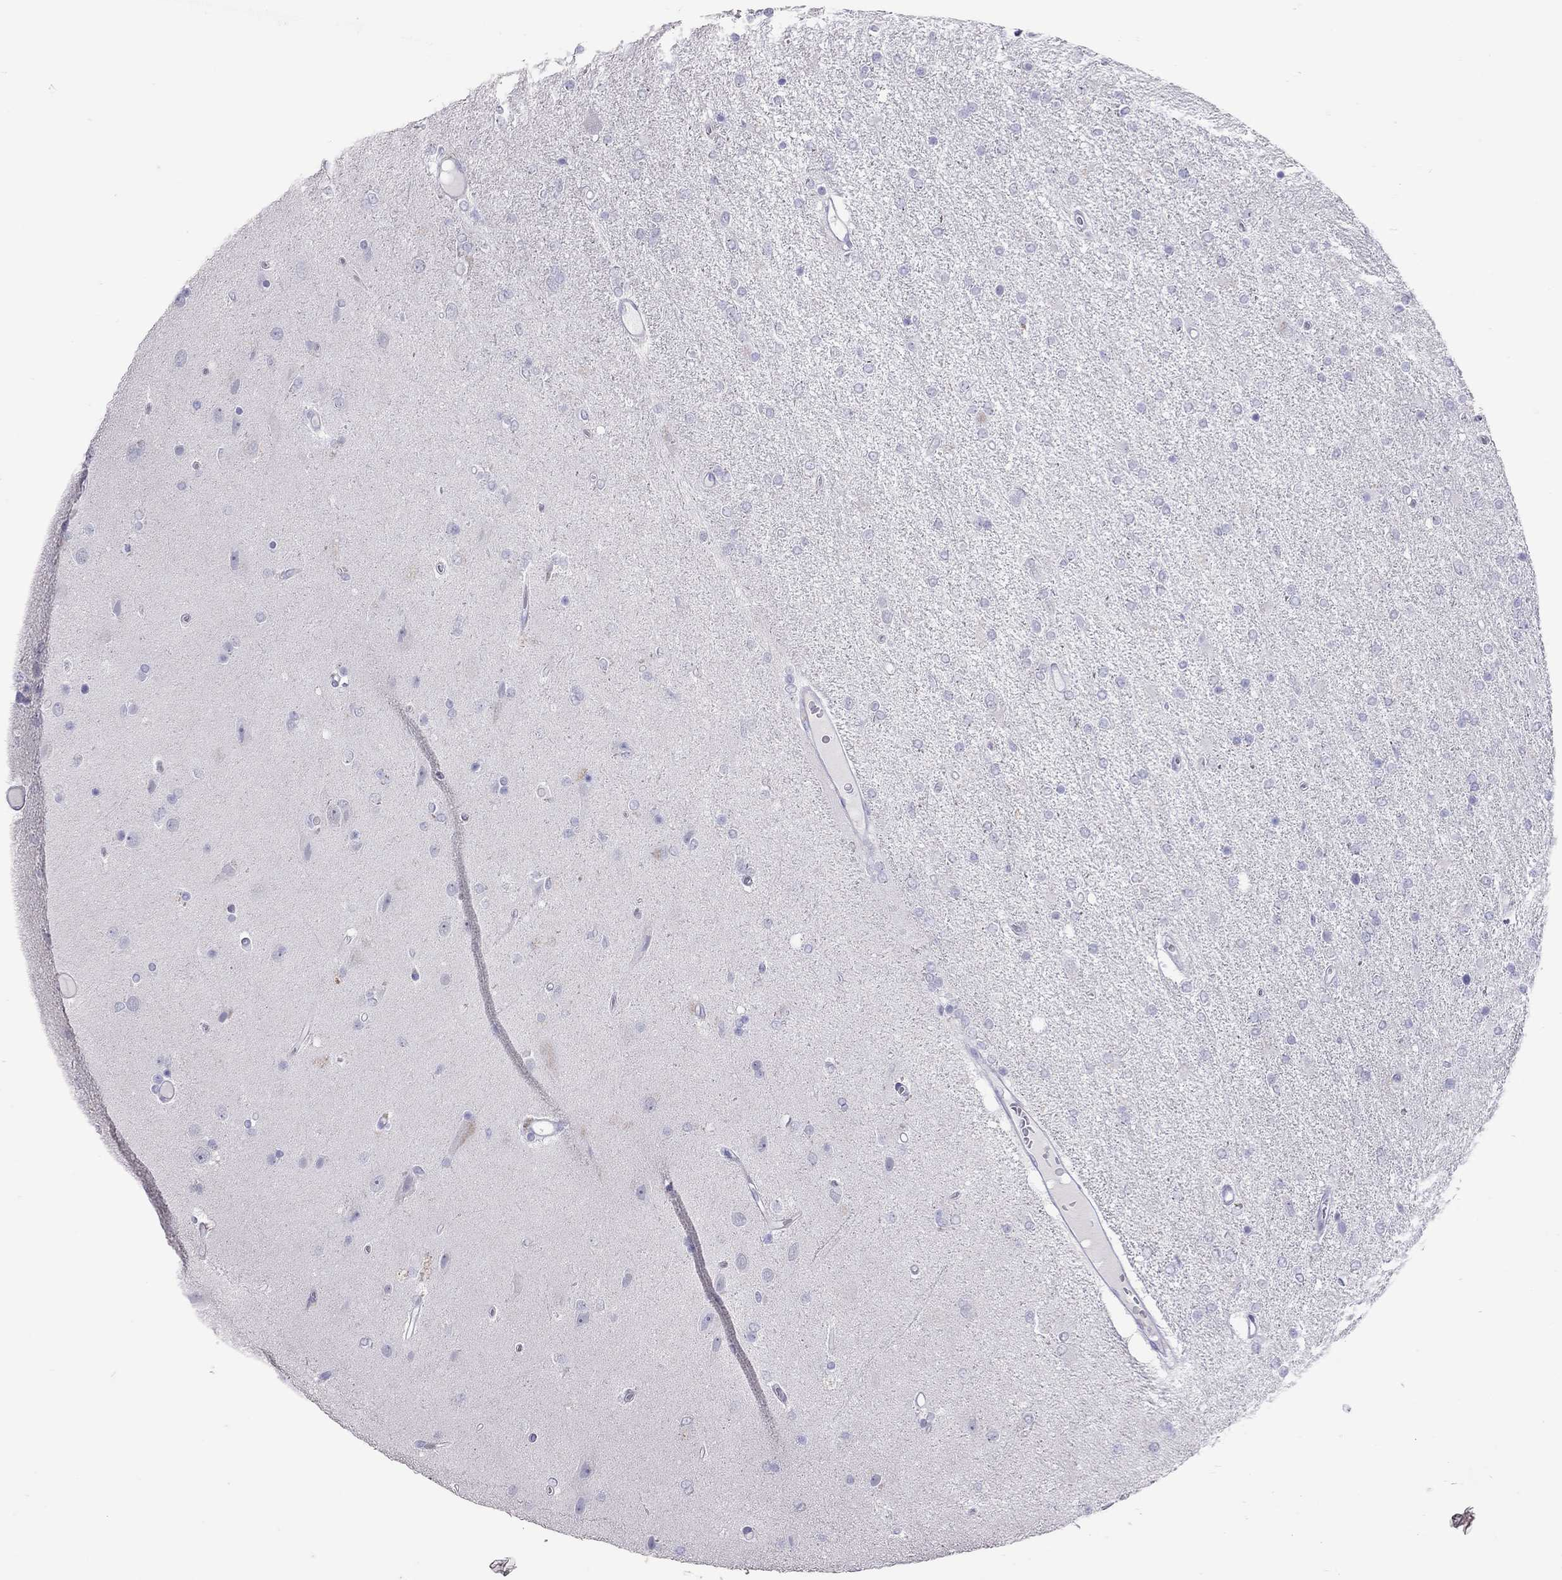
{"staining": {"intensity": "negative", "quantity": "none", "location": "none"}, "tissue": "glioma", "cell_type": "Tumor cells", "image_type": "cancer", "snomed": [{"axis": "morphology", "description": "Glioma, malignant, High grade"}, {"axis": "topography", "description": "Cerebral cortex"}], "caption": "The micrograph shows no significant expression in tumor cells of high-grade glioma (malignant).", "gene": "MUC16", "patient": {"sex": "male", "age": 70}}